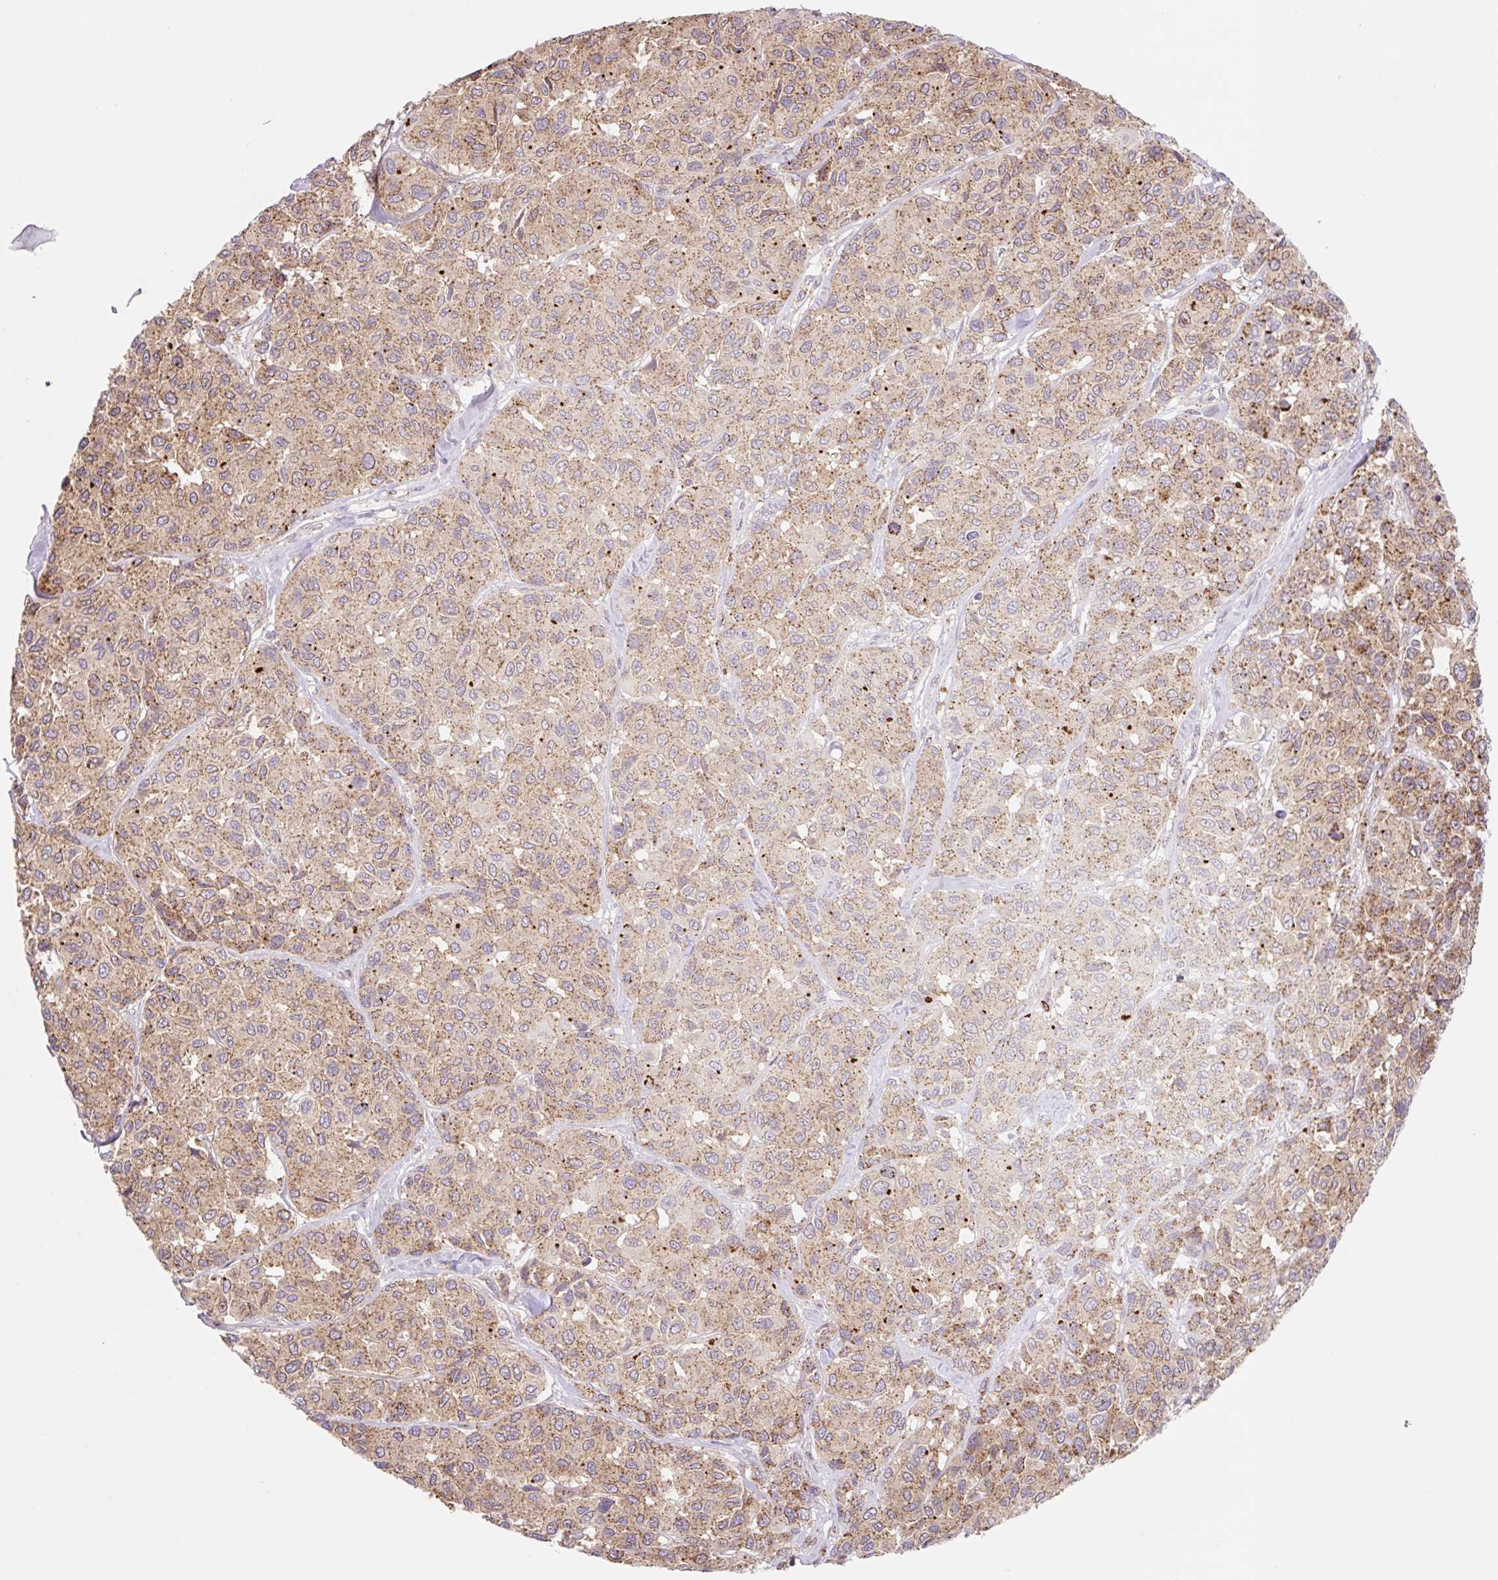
{"staining": {"intensity": "moderate", "quantity": "25%-75%", "location": "cytoplasmic/membranous"}, "tissue": "melanoma", "cell_type": "Tumor cells", "image_type": "cancer", "snomed": [{"axis": "morphology", "description": "Malignant melanoma, NOS"}, {"axis": "topography", "description": "Skin"}], "caption": "Tumor cells reveal medium levels of moderate cytoplasmic/membranous staining in about 25%-75% of cells in malignant melanoma.", "gene": "VPS4A", "patient": {"sex": "female", "age": 66}}